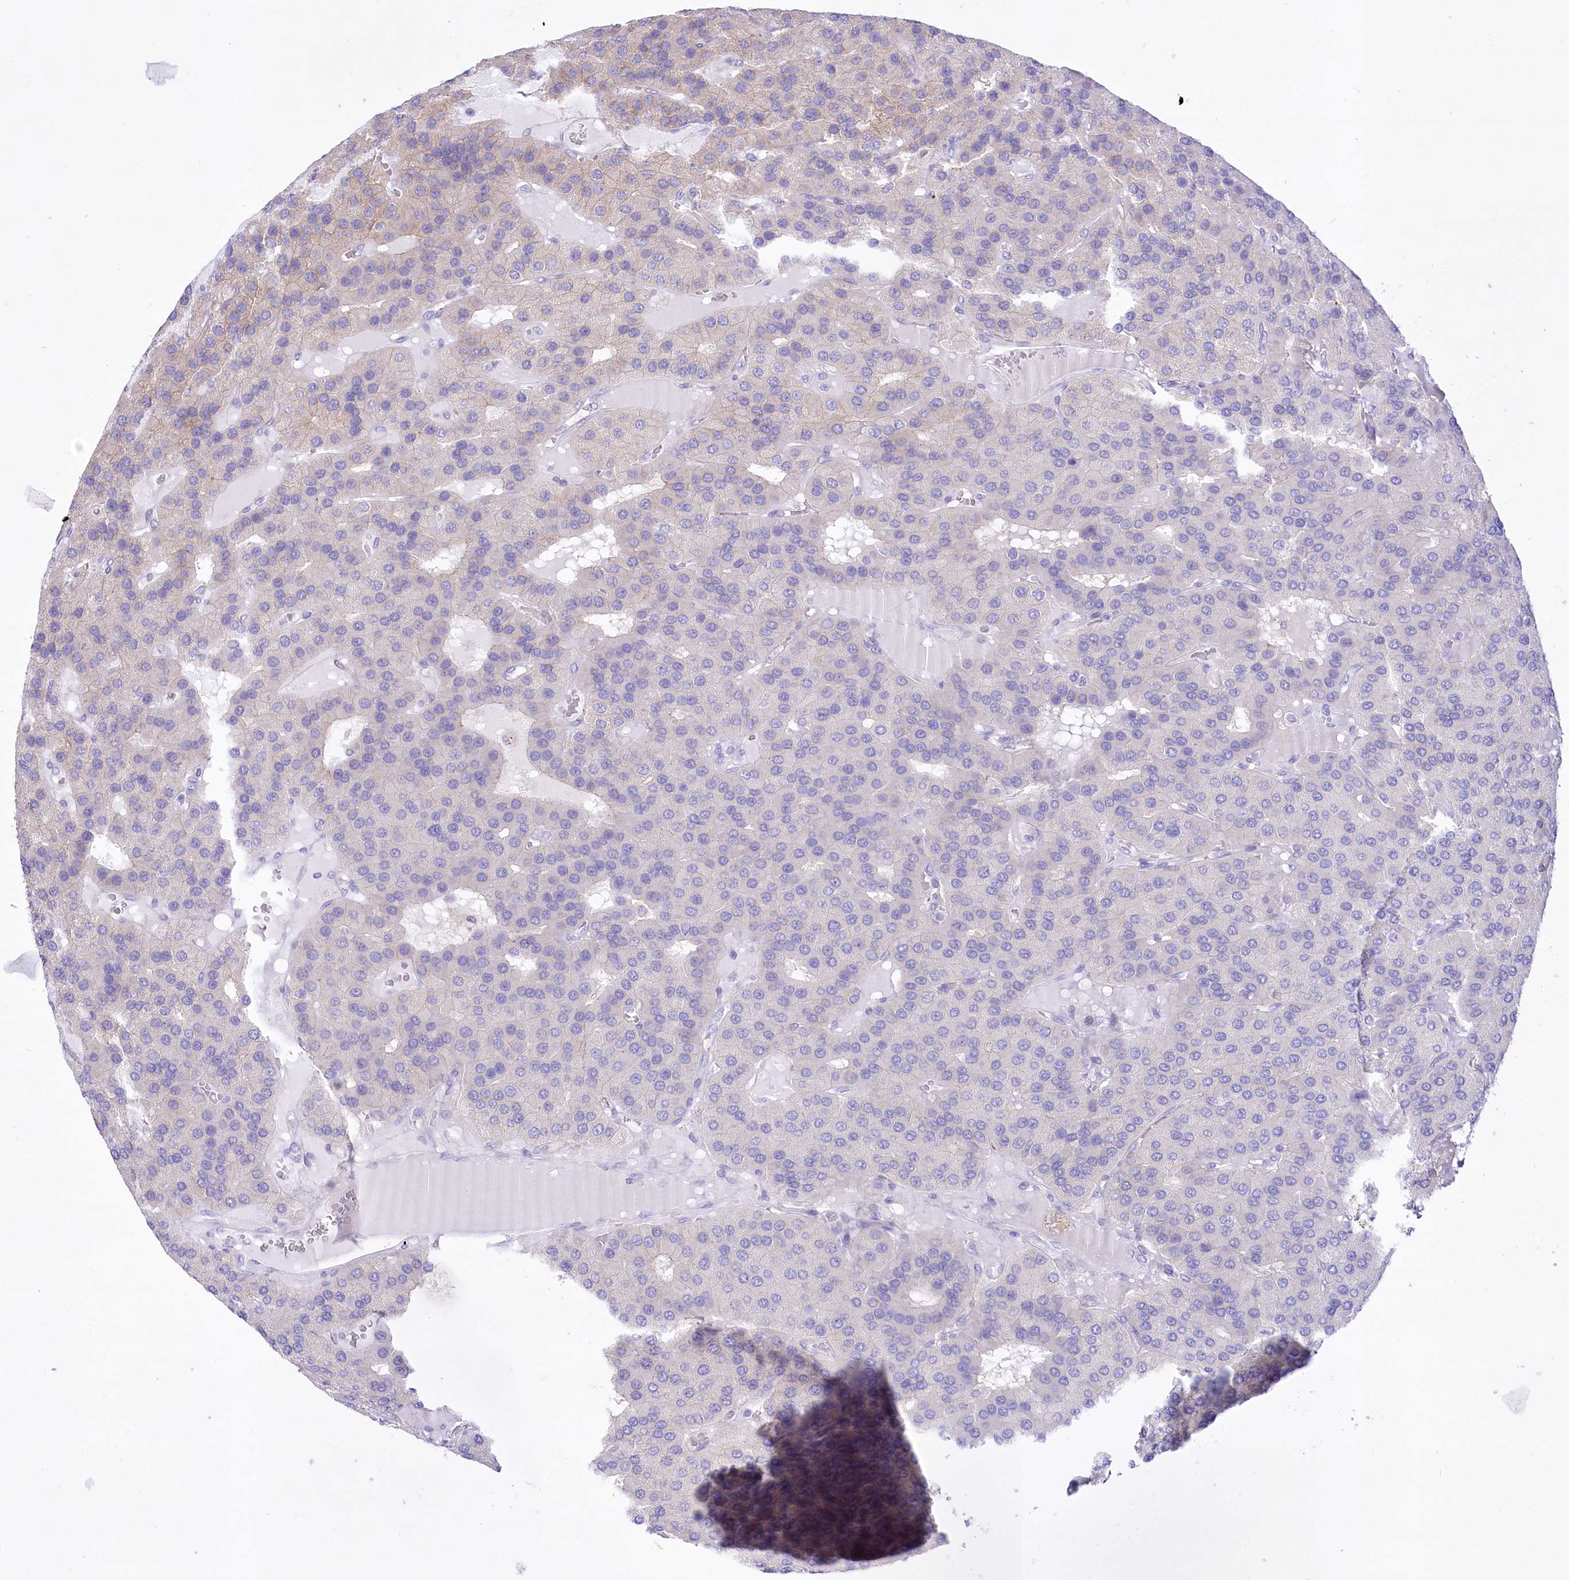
{"staining": {"intensity": "negative", "quantity": "none", "location": "none"}, "tissue": "parathyroid gland", "cell_type": "Glandular cells", "image_type": "normal", "snomed": [{"axis": "morphology", "description": "Normal tissue, NOS"}, {"axis": "morphology", "description": "Adenoma, NOS"}, {"axis": "topography", "description": "Parathyroid gland"}], "caption": "DAB immunohistochemical staining of normal parathyroid gland displays no significant staining in glandular cells. (DAB immunohistochemistry (IHC) with hematoxylin counter stain).", "gene": "LRRC34", "patient": {"sex": "female", "age": 86}}